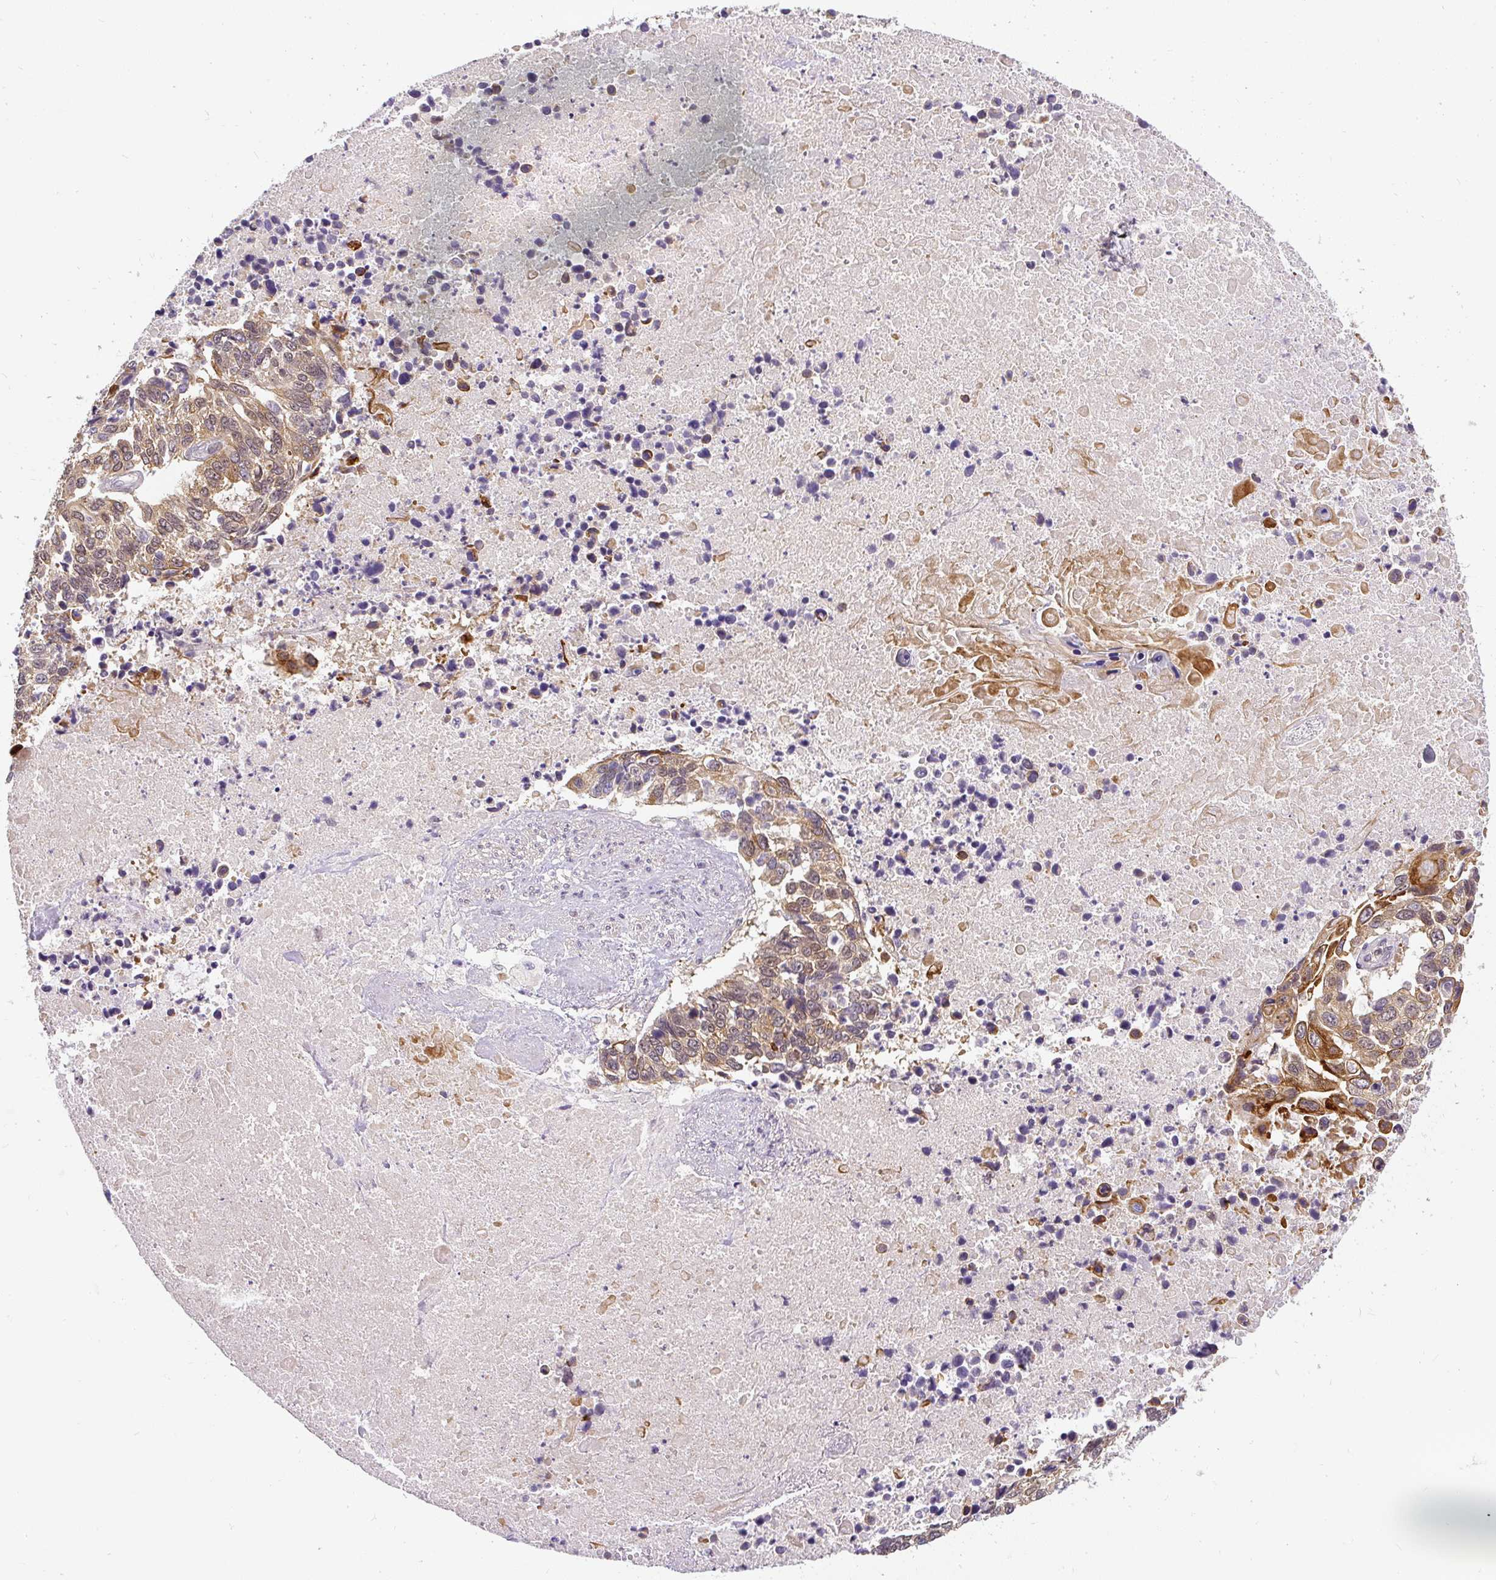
{"staining": {"intensity": "moderate", "quantity": ">75%", "location": "cytoplasmic/membranous,nuclear"}, "tissue": "lung cancer", "cell_type": "Tumor cells", "image_type": "cancer", "snomed": [{"axis": "morphology", "description": "Squamous cell carcinoma, NOS"}, {"axis": "topography", "description": "Lung"}], "caption": "Immunohistochemistry (IHC) image of neoplastic tissue: lung cancer stained using immunohistochemistry shows medium levels of moderate protein expression localized specifically in the cytoplasmic/membranous and nuclear of tumor cells, appearing as a cytoplasmic/membranous and nuclear brown color.", "gene": "FAM117B", "patient": {"sex": "male", "age": 62}}